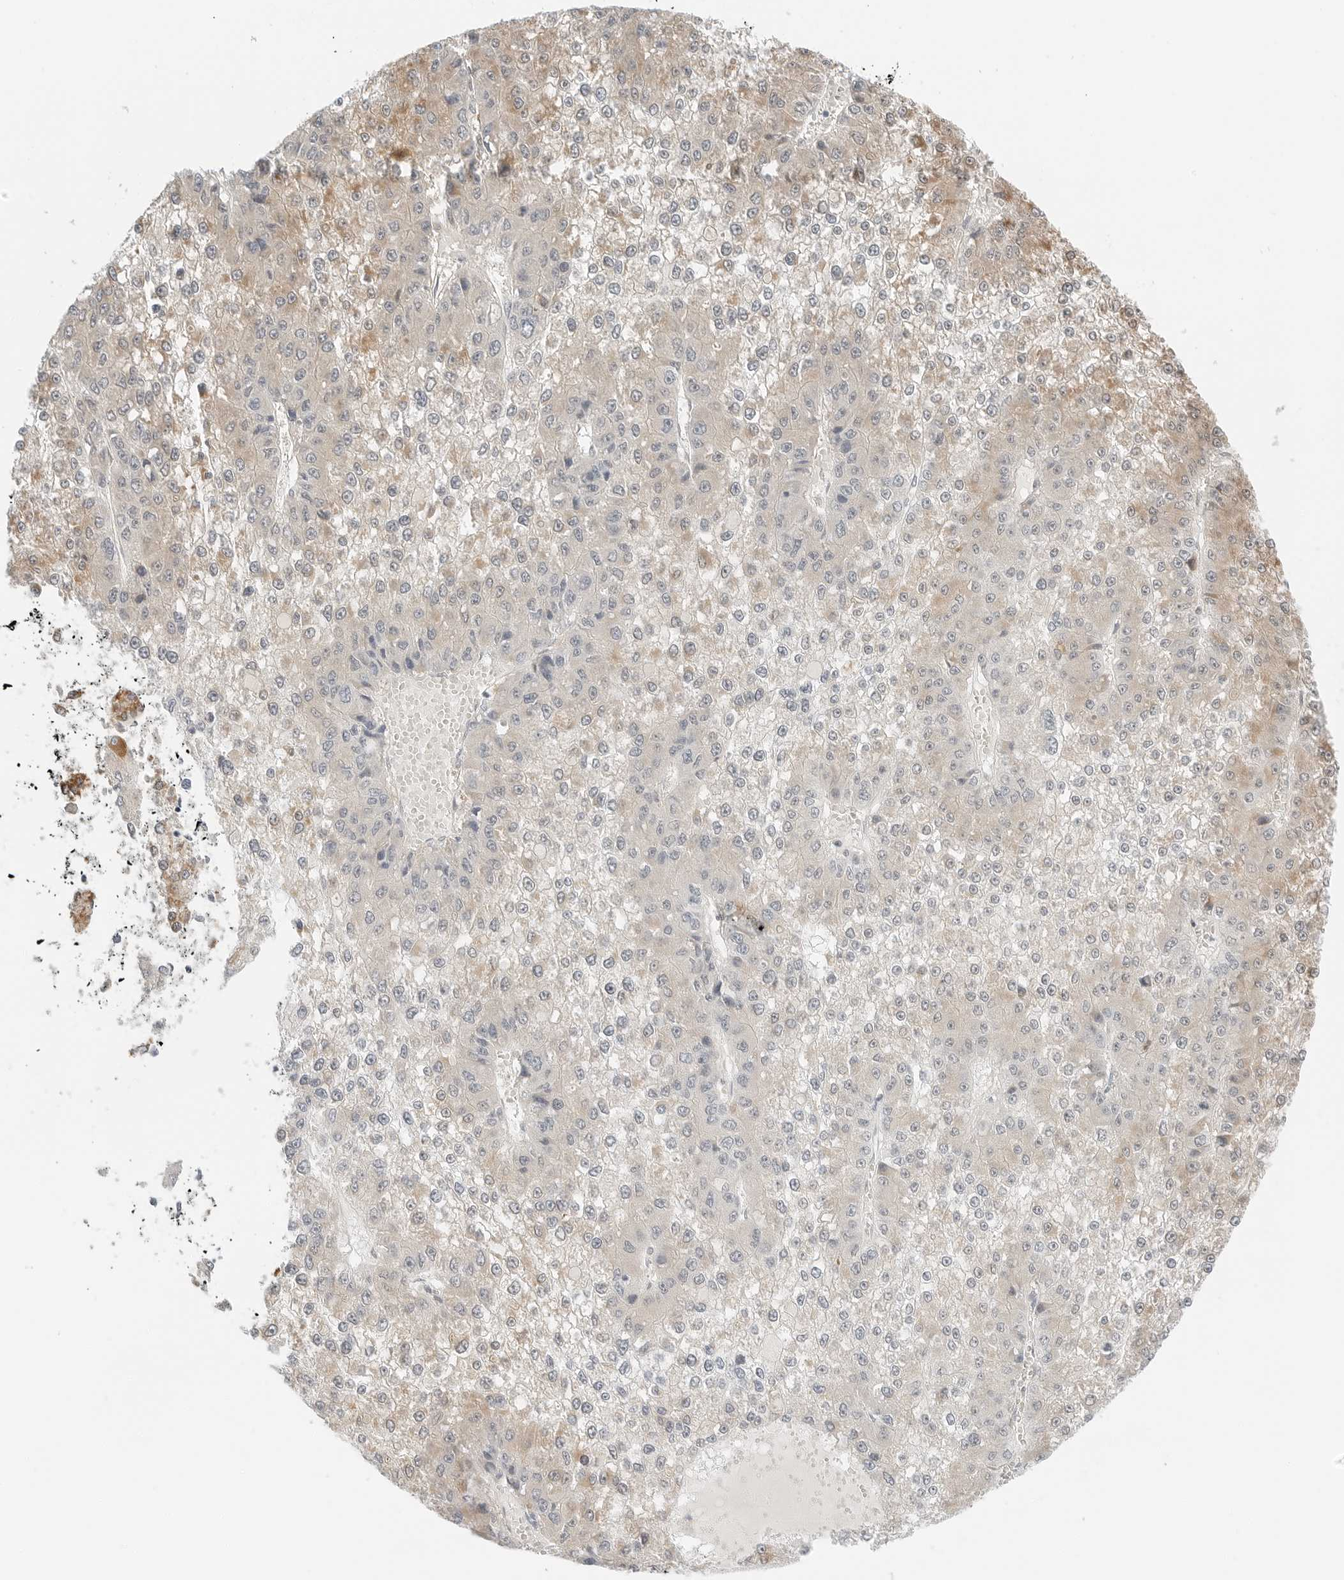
{"staining": {"intensity": "weak", "quantity": "25%-75%", "location": "cytoplasmic/membranous"}, "tissue": "liver cancer", "cell_type": "Tumor cells", "image_type": "cancer", "snomed": [{"axis": "morphology", "description": "Carcinoma, Hepatocellular, NOS"}, {"axis": "topography", "description": "Liver"}], "caption": "Tumor cells exhibit low levels of weak cytoplasmic/membranous staining in approximately 25%-75% of cells in liver hepatocellular carcinoma. (IHC, brightfield microscopy, high magnification).", "gene": "IQCC", "patient": {"sex": "female", "age": 73}}